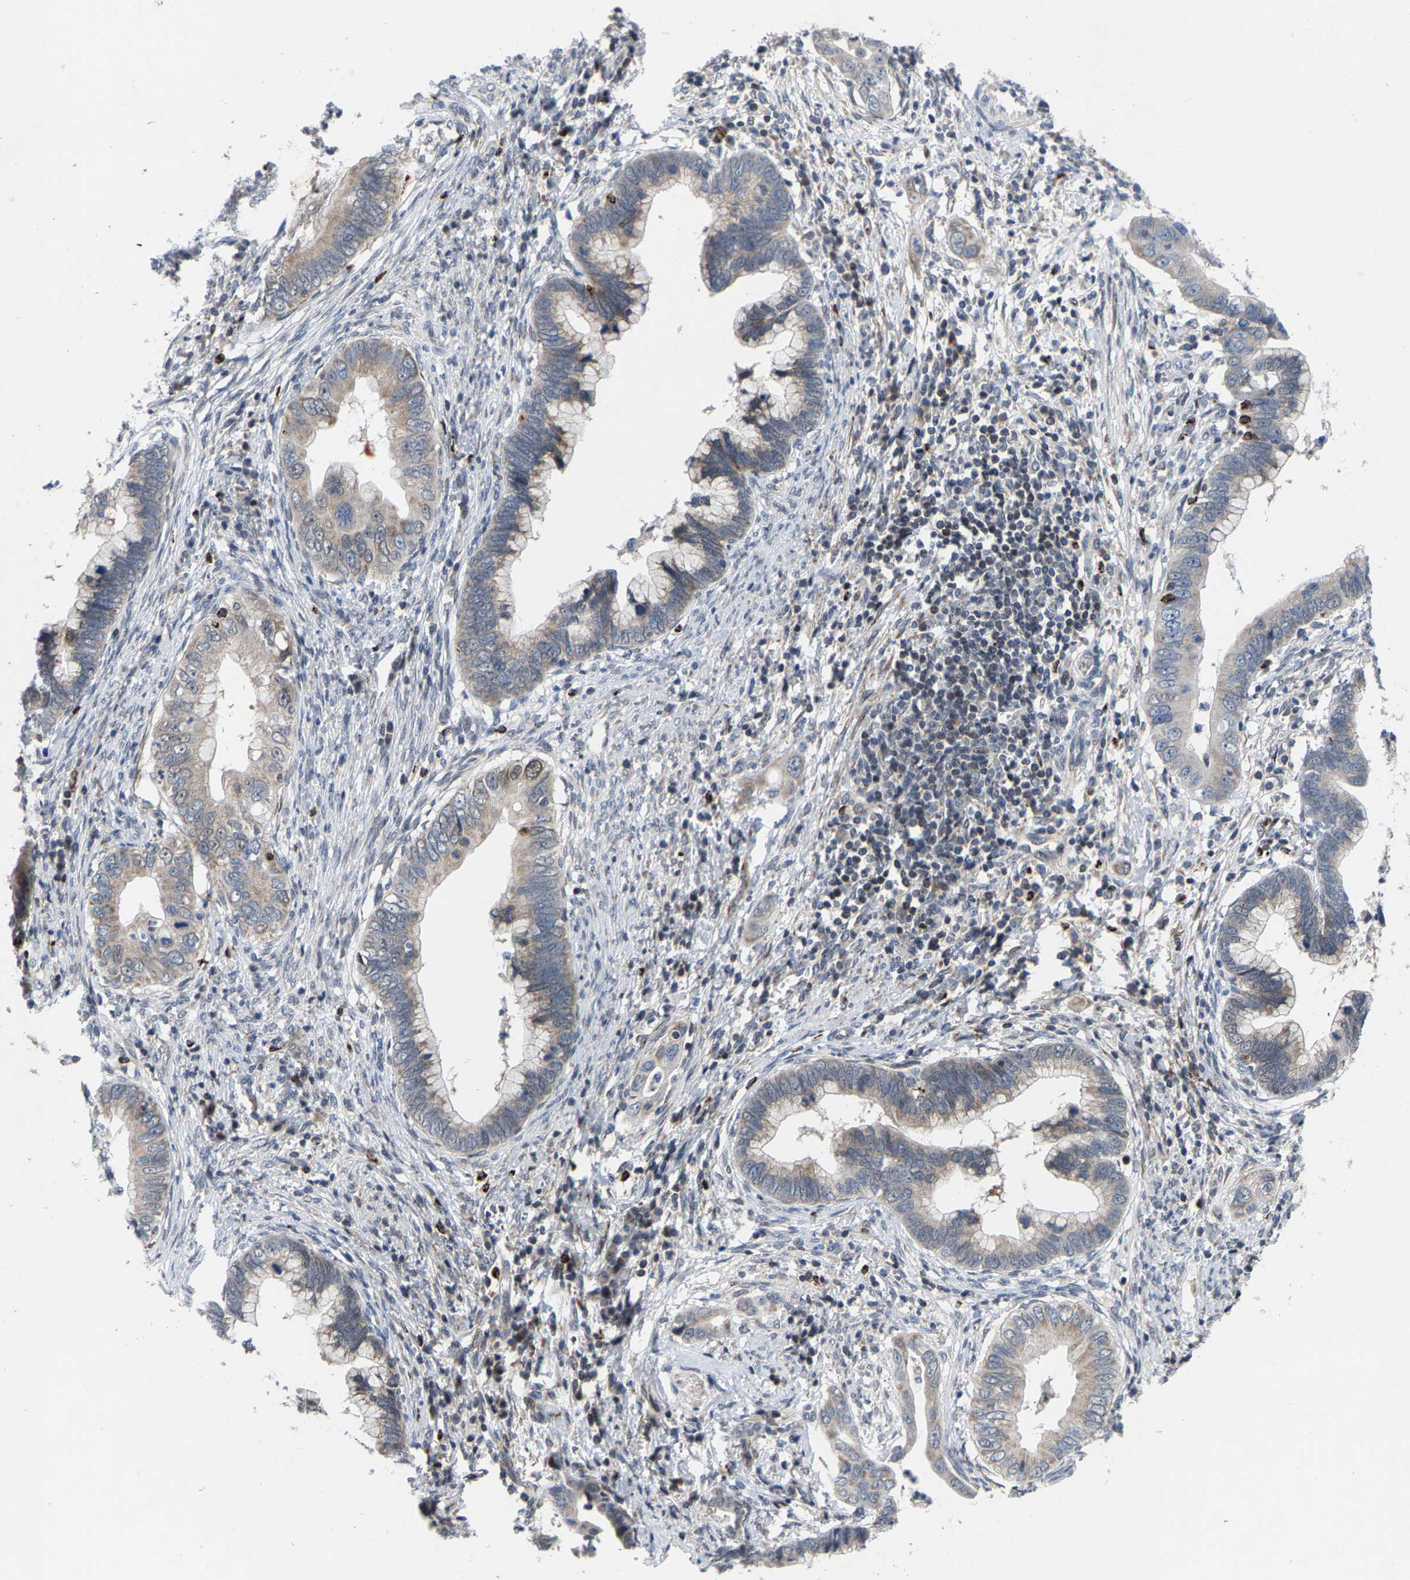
{"staining": {"intensity": "weak", "quantity": "25%-75%", "location": "cytoplasmic/membranous"}, "tissue": "cervical cancer", "cell_type": "Tumor cells", "image_type": "cancer", "snomed": [{"axis": "morphology", "description": "Adenocarcinoma, NOS"}, {"axis": "topography", "description": "Cervix"}], "caption": "Tumor cells reveal low levels of weak cytoplasmic/membranous positivity in approximately 25%-75% of cells in human cervical cancer. (DAB (3,3'-diaminobenzidine) IHC with brightfield microscopy, high magnification).", "gene": "TDRKH", "patient": {"sex": "female", "age": 44}}